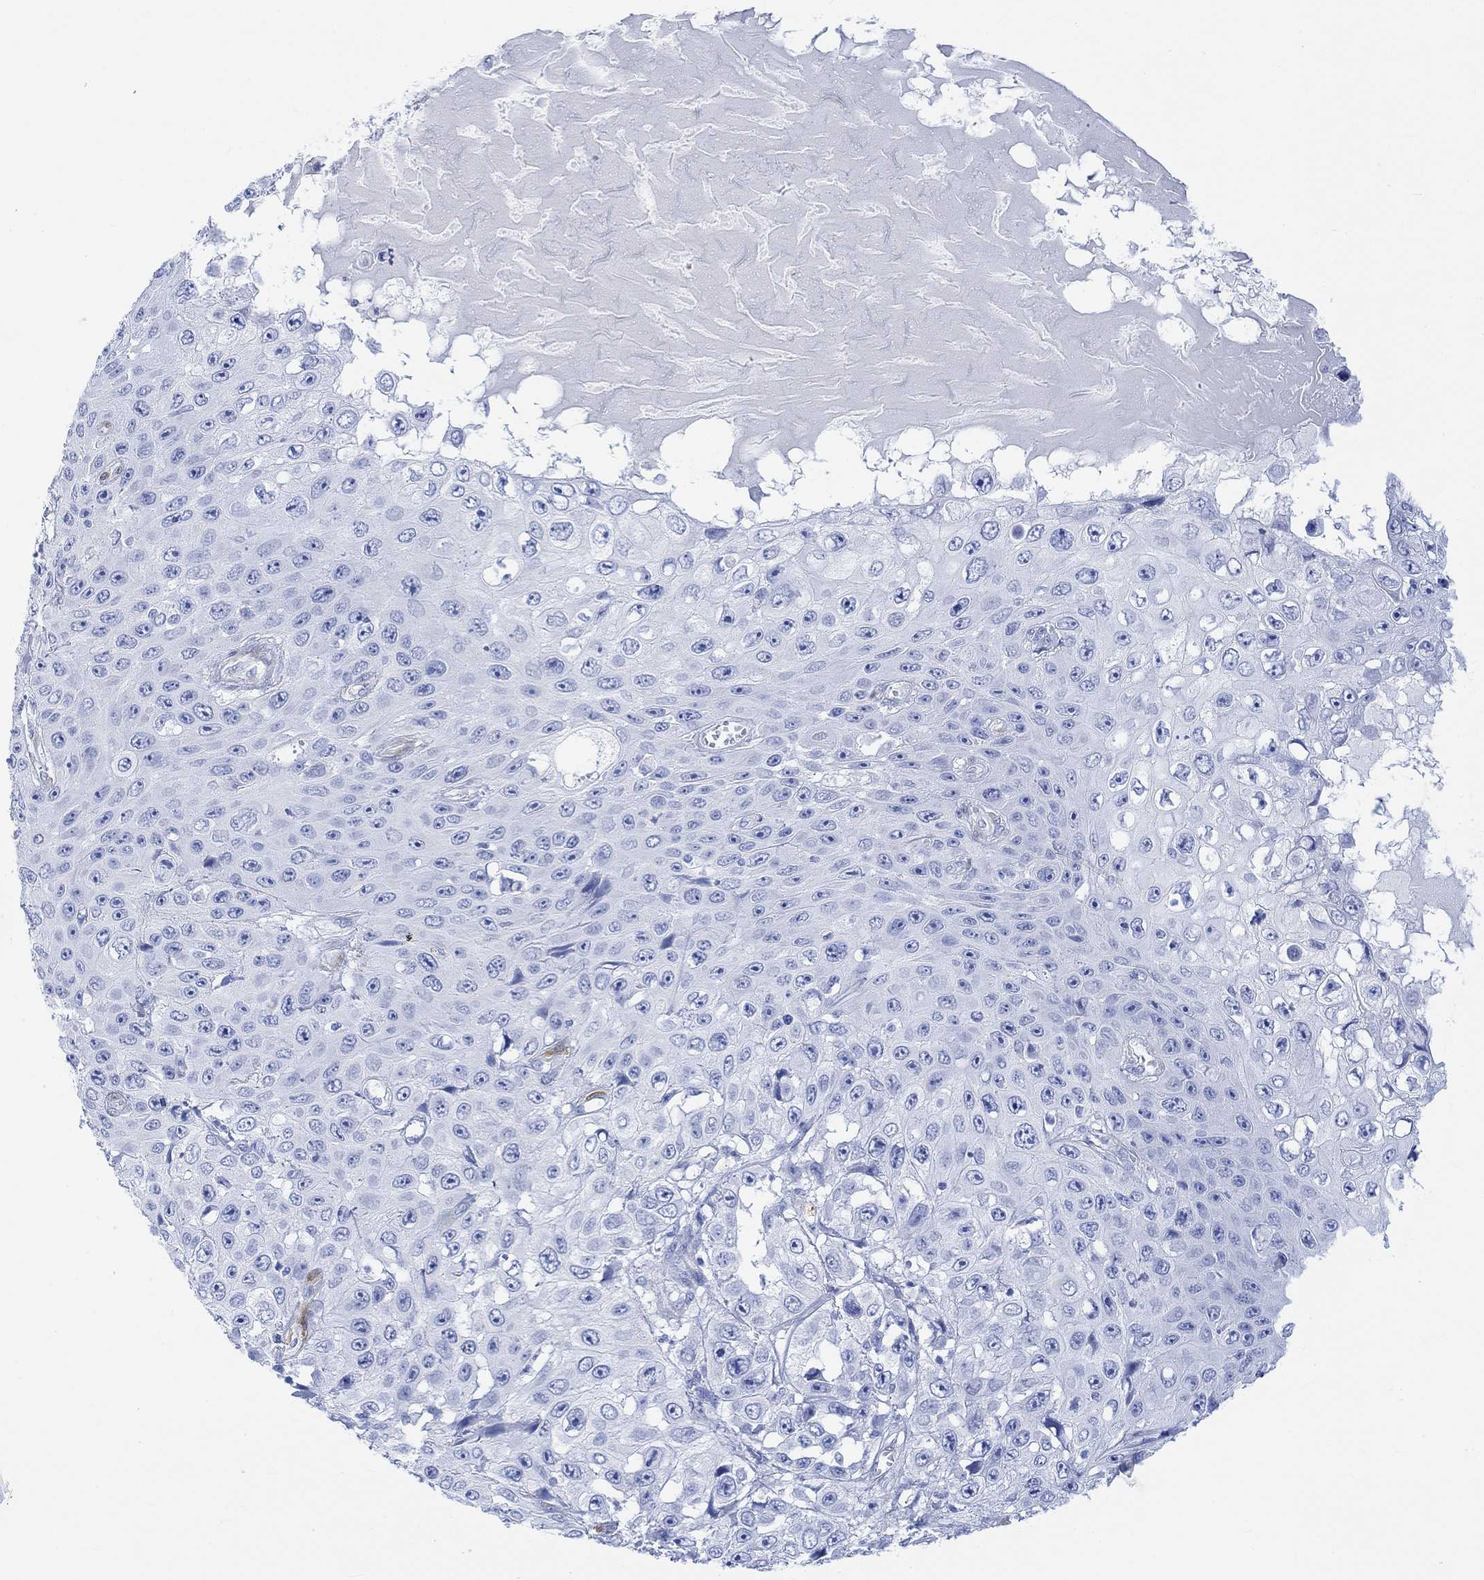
{"staining": {"intensity": "negative", "quantity": "none", "location": "none"}, "tissue": "skin cancer", "cell_type": "Tumor cells", "image_type": "cancer", "snomed": [{"axis": "morphology", "description": "Squamous cell carcinoma, NOS"}, {"axis": "topography", "description": "Skin"}], "caption": "A histopathology image of human skin cancer (squamous cell carcinoma) is negative for staining in tumor cells.", "gene": "TPPP3", "patient": {"sex": "male", "age": 82}}